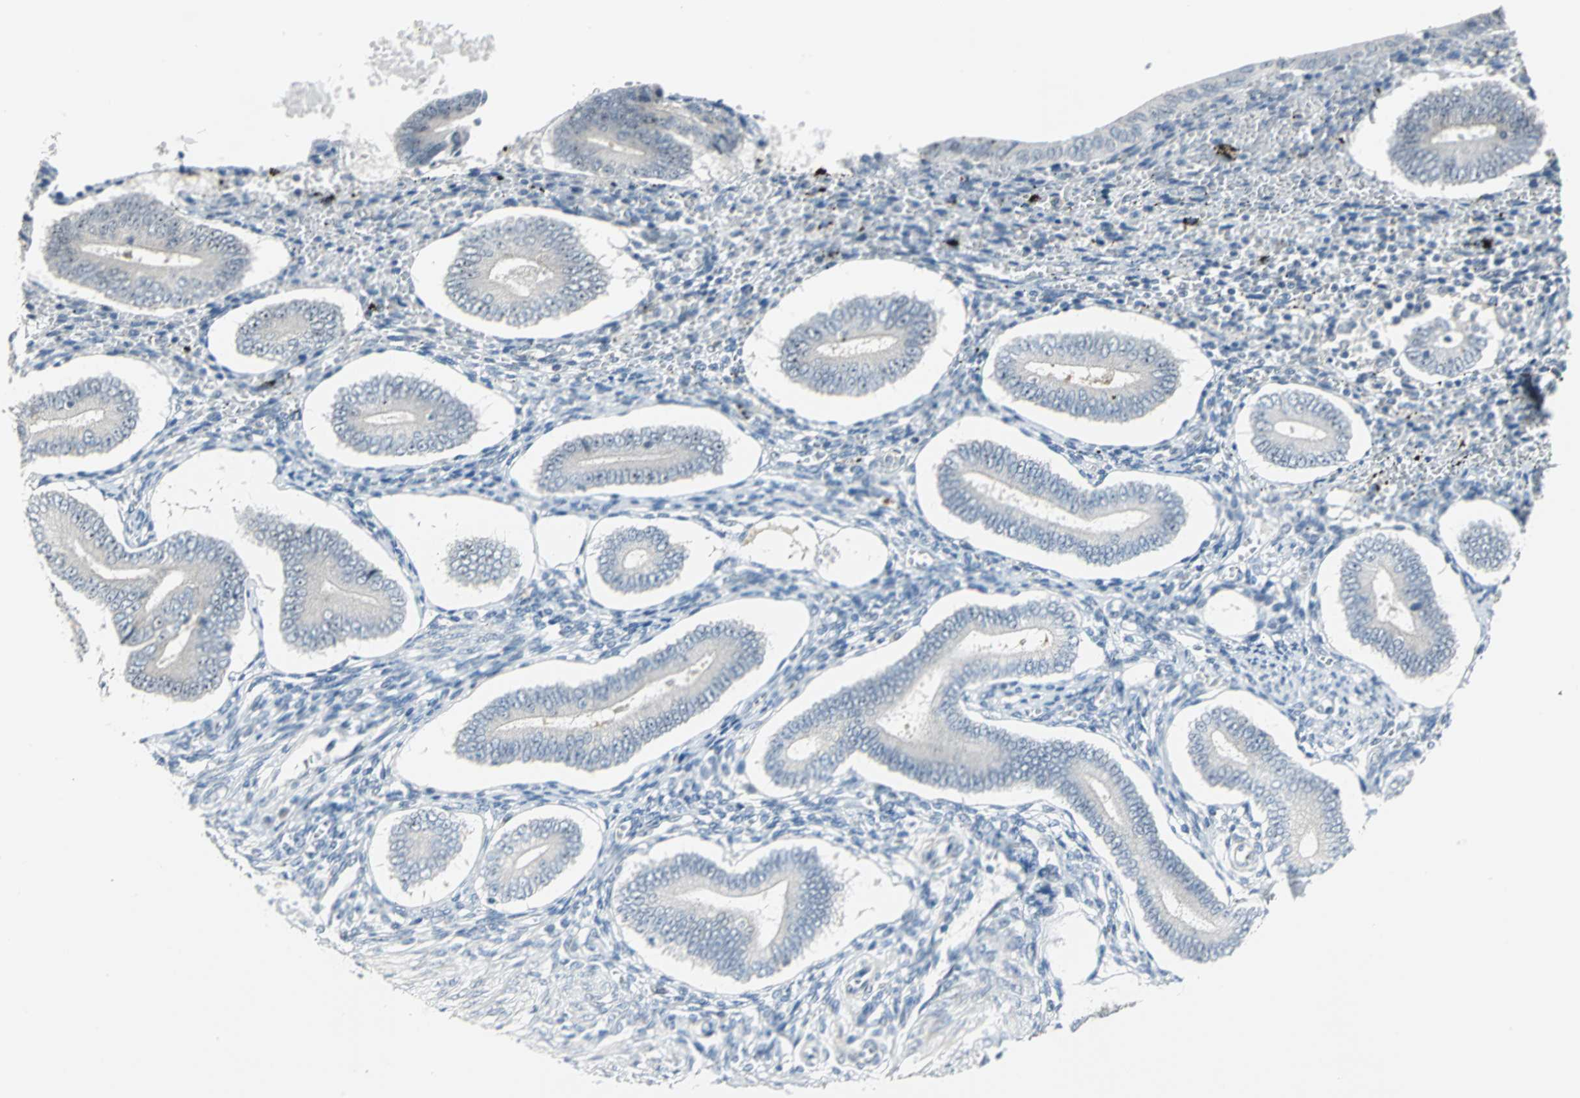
{"staining": {"intensity": "negative", "quantity": "none", "location": "none"}, "tissue": "endometrium", "cell_type": "Cells in endometrial stroma", "image_type": "normal", "snomed": [{"axis": "morphology", "description": "Normal tissue, NOS"}, {"axis": "topography", "description": "Endometrium"}], "caption": "Protein analysis of normal endometrium displays no significant staining in cells in endometrial stroma. Brightfield microscopy of immunohistochemistry stained with DAB (brown) and hematoxylin (blue), captured at high magnification.", "gene": "MYBBP1A", "patient": {"sex": "female", "age": 42}}